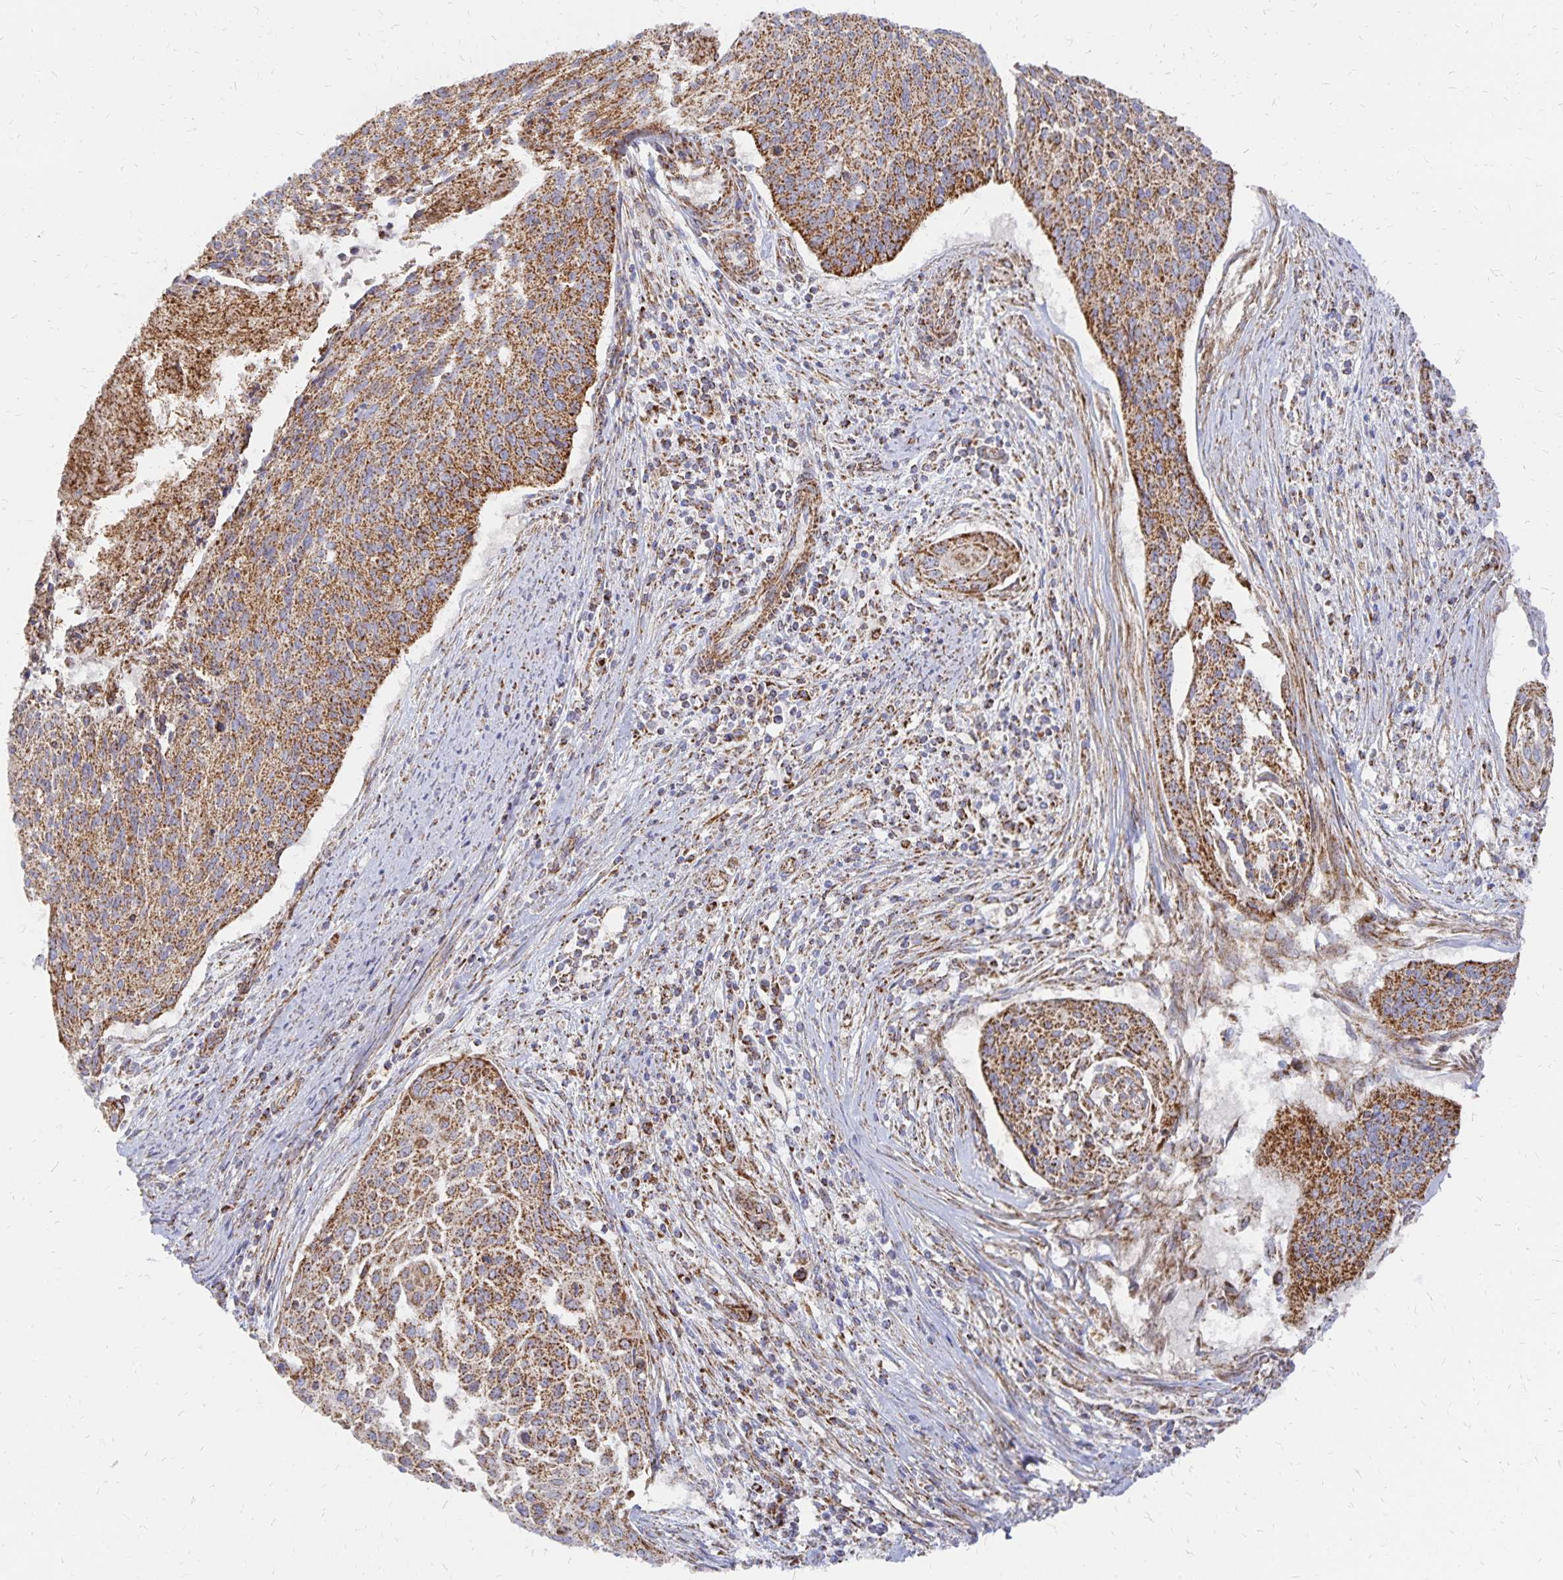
{"staining": {"intensity": "moderate", "quantity": ">75%", "location": "cytoplasmic/membranous"}, "tissue": "cervical cancer", "cell_type": "Tumor cells", "image_type": "cancer", "snomed": [{"axis": "morphology", "description": "Squamous cell carcinoma, NOS"}, {"axis": "topography", "description": "Cervix"}], "caption": "Human cervical cancer (squamous cell carcinoma) stained for a protein (brown) shows moderate cytoplasmic/membranous positive positivity in about >75% of tumor cells.", "gene": "STOML2", "patient": {"sex": "female", "age": 55}}